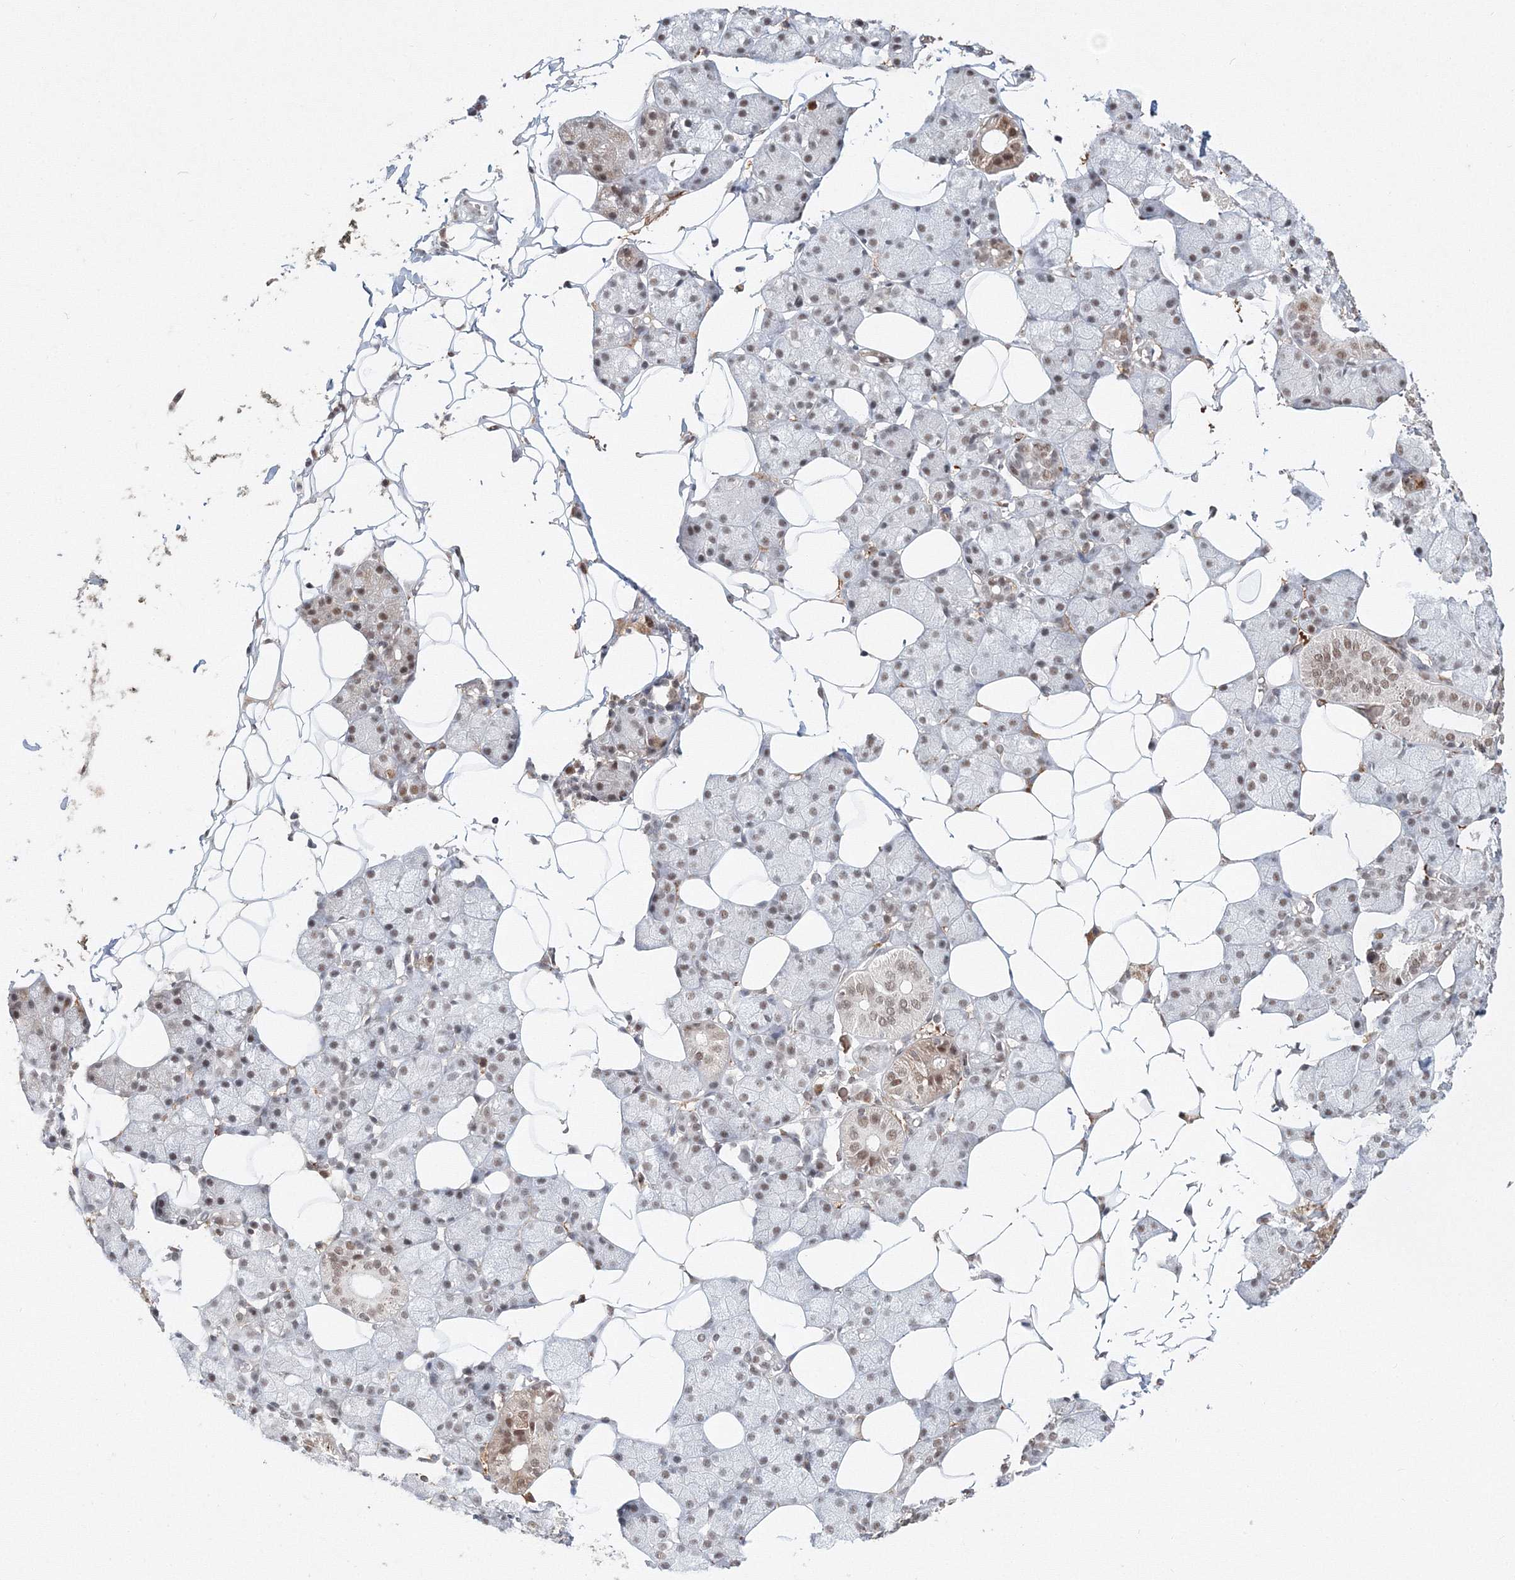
{"staining": {"intensity": "weak", "quantity": "<25%", "location": "cytoplasmic/membranous,nuclear"}, "tissue": "salivary gland", "cell_type": "Glandular cells", "image_type": "normal", "snomed": [{"axis": "morphology", "description": "Normal tissue, NOS"}, {"axis": "topography", "description": "Salivary gland"}], "caption": "Glandular cells show no significant protein positivity in unremarkable salivary gland. (DAB (3,3'-diaminobenzidine) immunohistochemistry visualized using brightfield microscopy, high magnification).", "gene": "IWS1", "patient": {"sex": "female", "age": 33}}